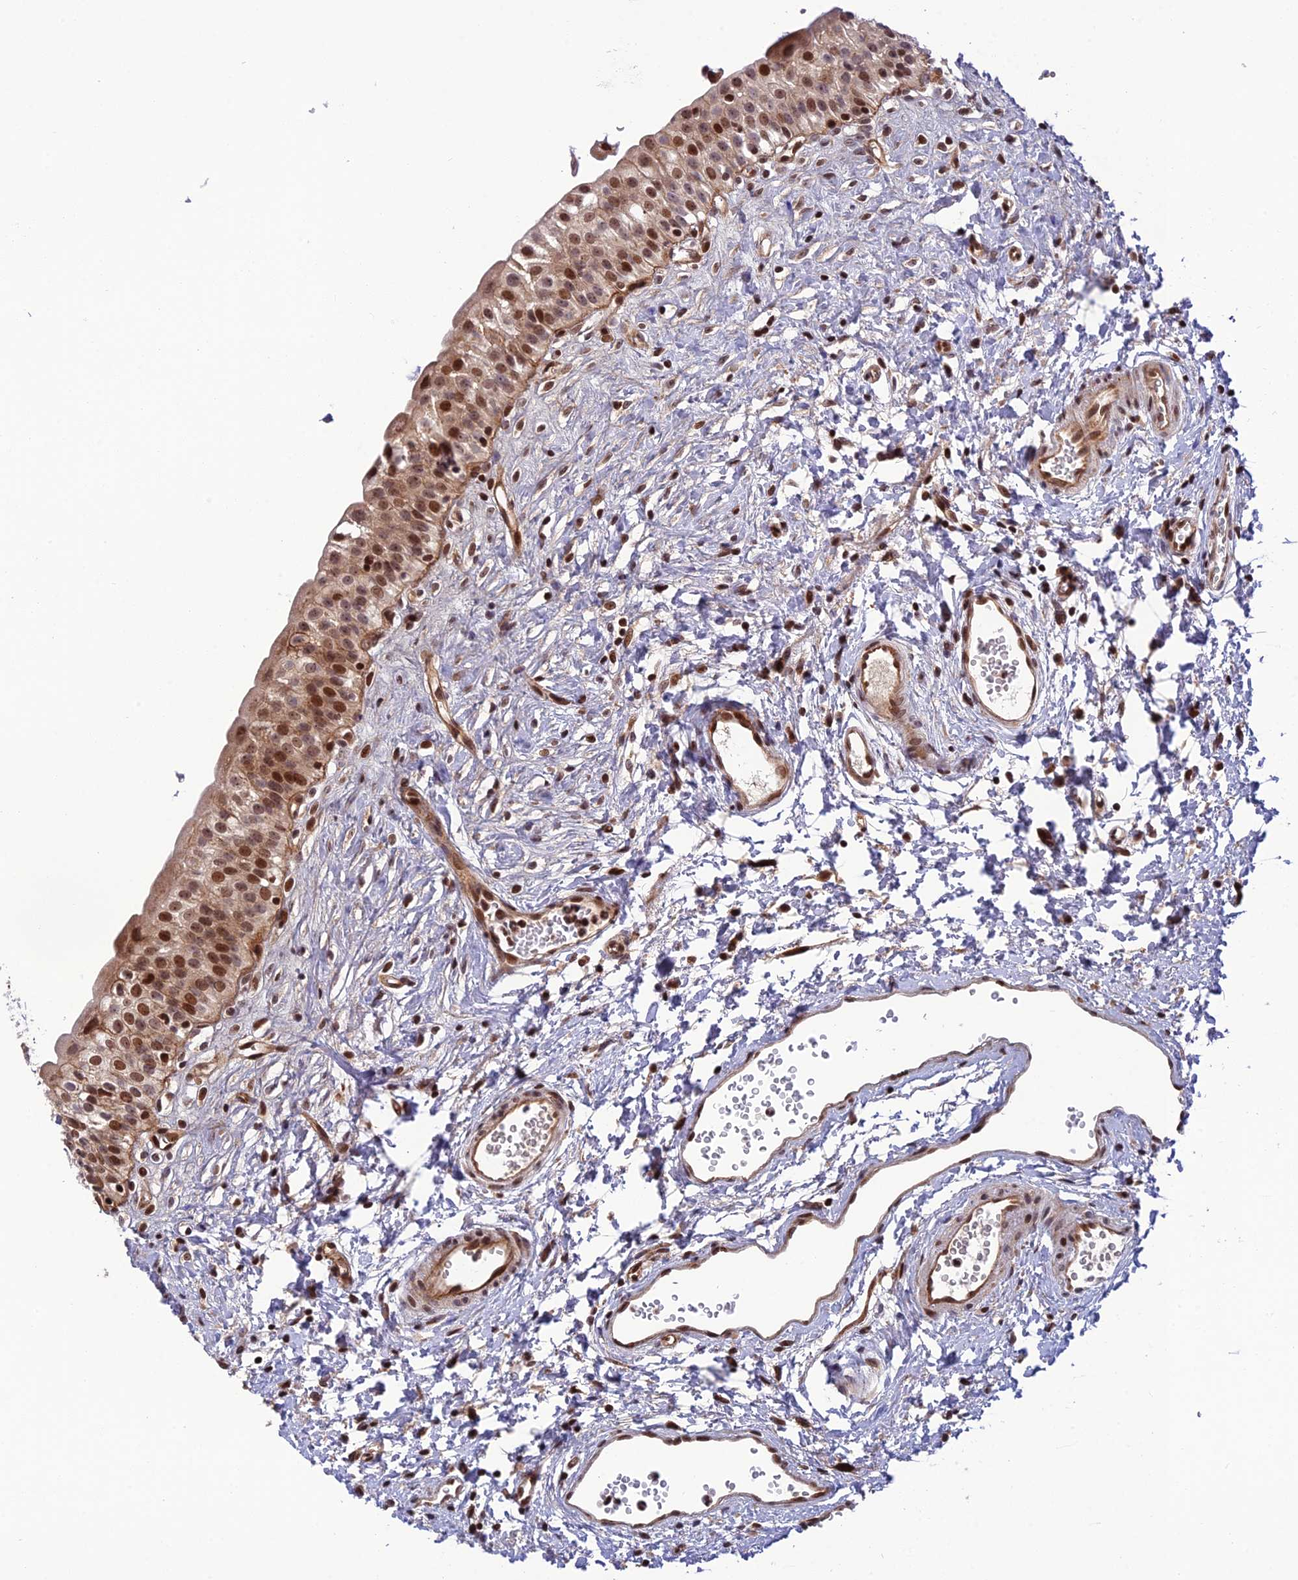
{"staining": {"intensity": "moderate", "quantity": ">75%", "location": "cytoplasmic/membranous,nuclear"}, "tissue": "urinary bladder", "cell_type": "Urothelial cells", "image_type": "normal", "snomed": [{"axis": "morphology", "description": "Normal tissue, NOS"}, {"axis": "topography", "description": "Urinary bladder"}], "caption": "The immunohistochemical stain highlights moderate cytoplasmic/membranous,nuclear staining in urothelial cells of unremarkable urinary bladder. The protein of interest is shown in brown color, while the nuclei are stained blue.", "gene": "SMIM7", "patient": {"sex": "male", "age": 51}}